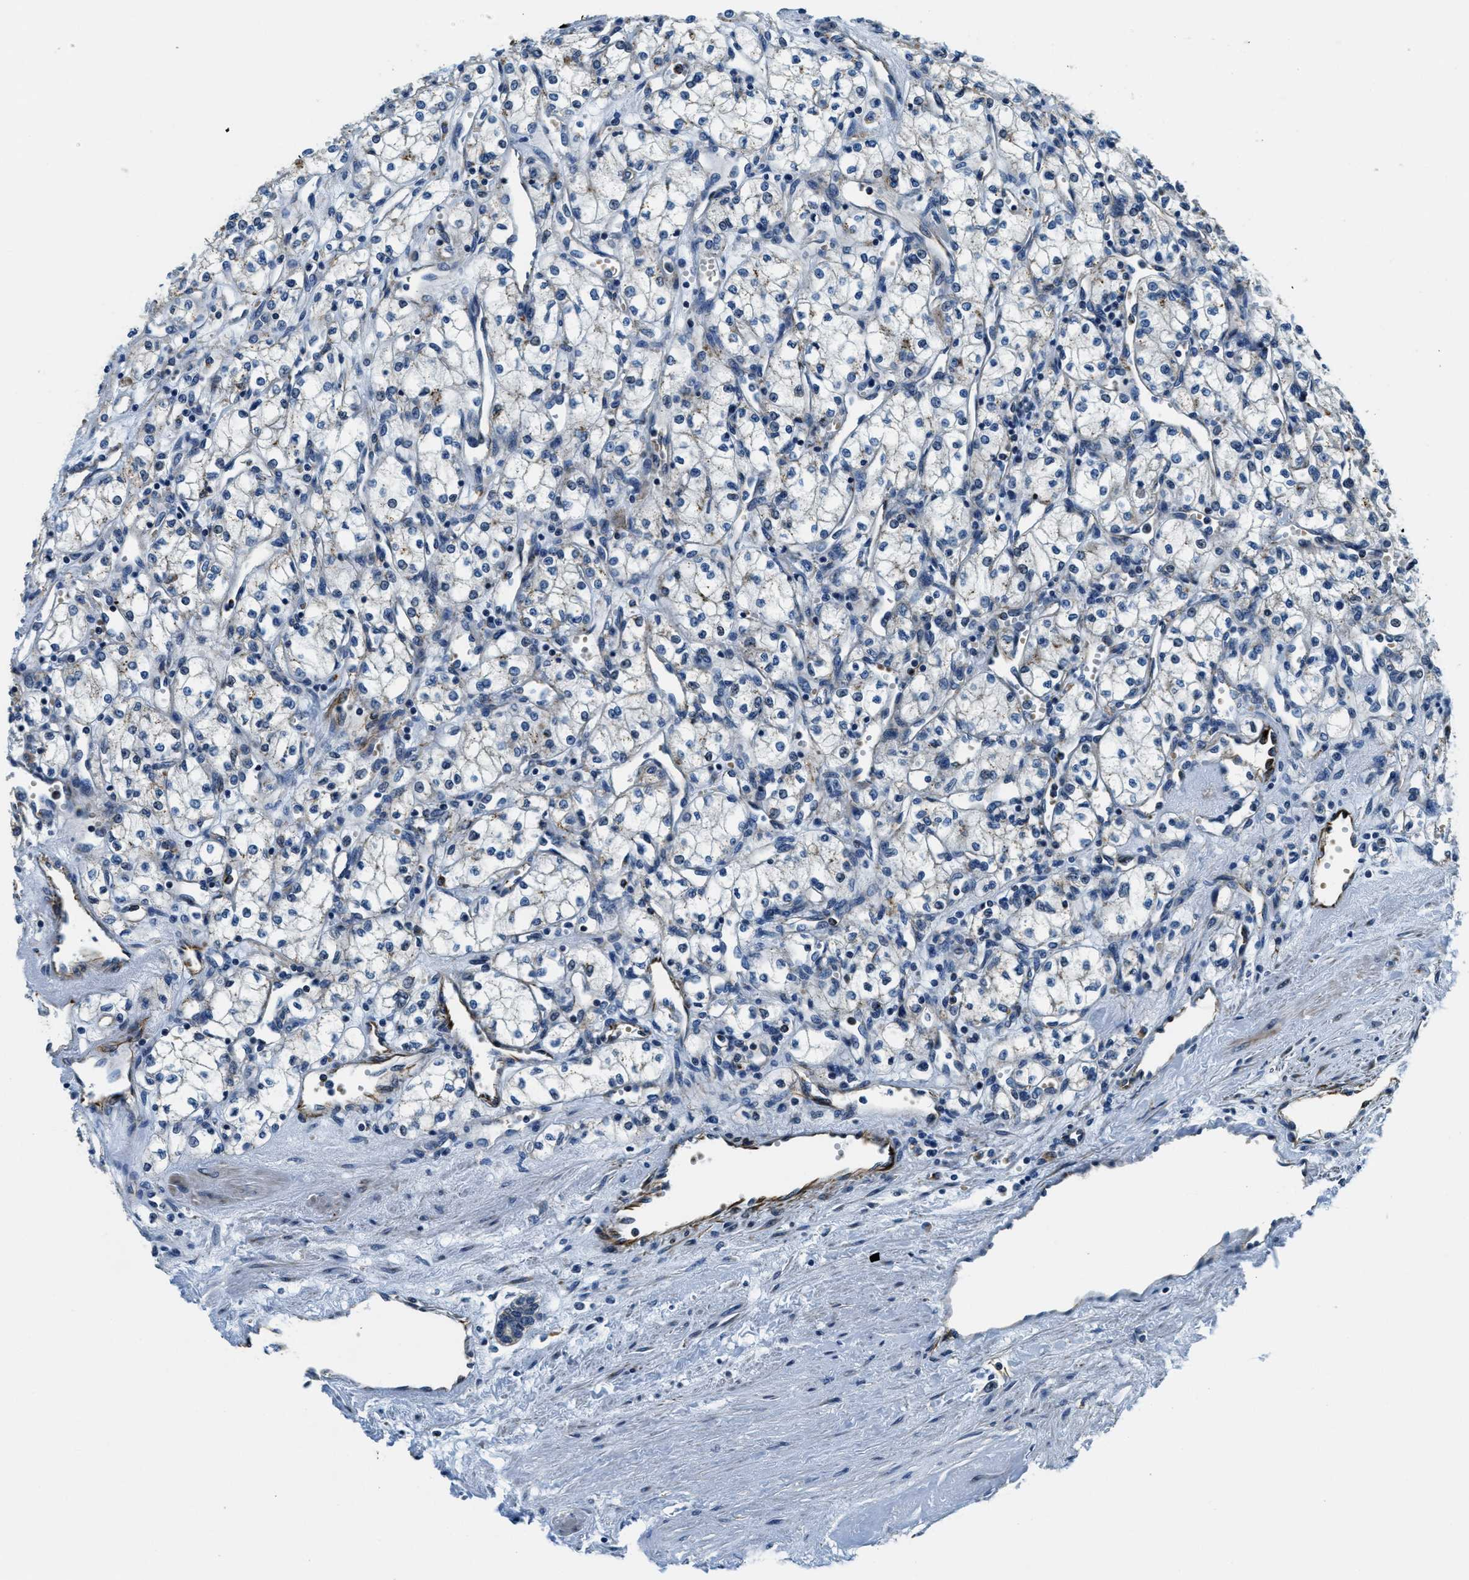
{"staining": {"intensity": "negative", "quantity": "none", "location": "none"}, "tissue": "renal cancer", "cell_type": "Tumor cells", "image_type": "cancer", "snomed": [{"axis": "morphology", "description": "Adenocarcinoma, NOS"}, {"axis": "topography", "description": "Kidney"}], "caption": "DAB (3,3'-diaminobenzidine) immunohistochemical staining of human renal cancer (adenocarcinoma) shows no significant staining in tumor cells.", "gene": "GNS", "patient": {"sex": "male", "age": 59}}